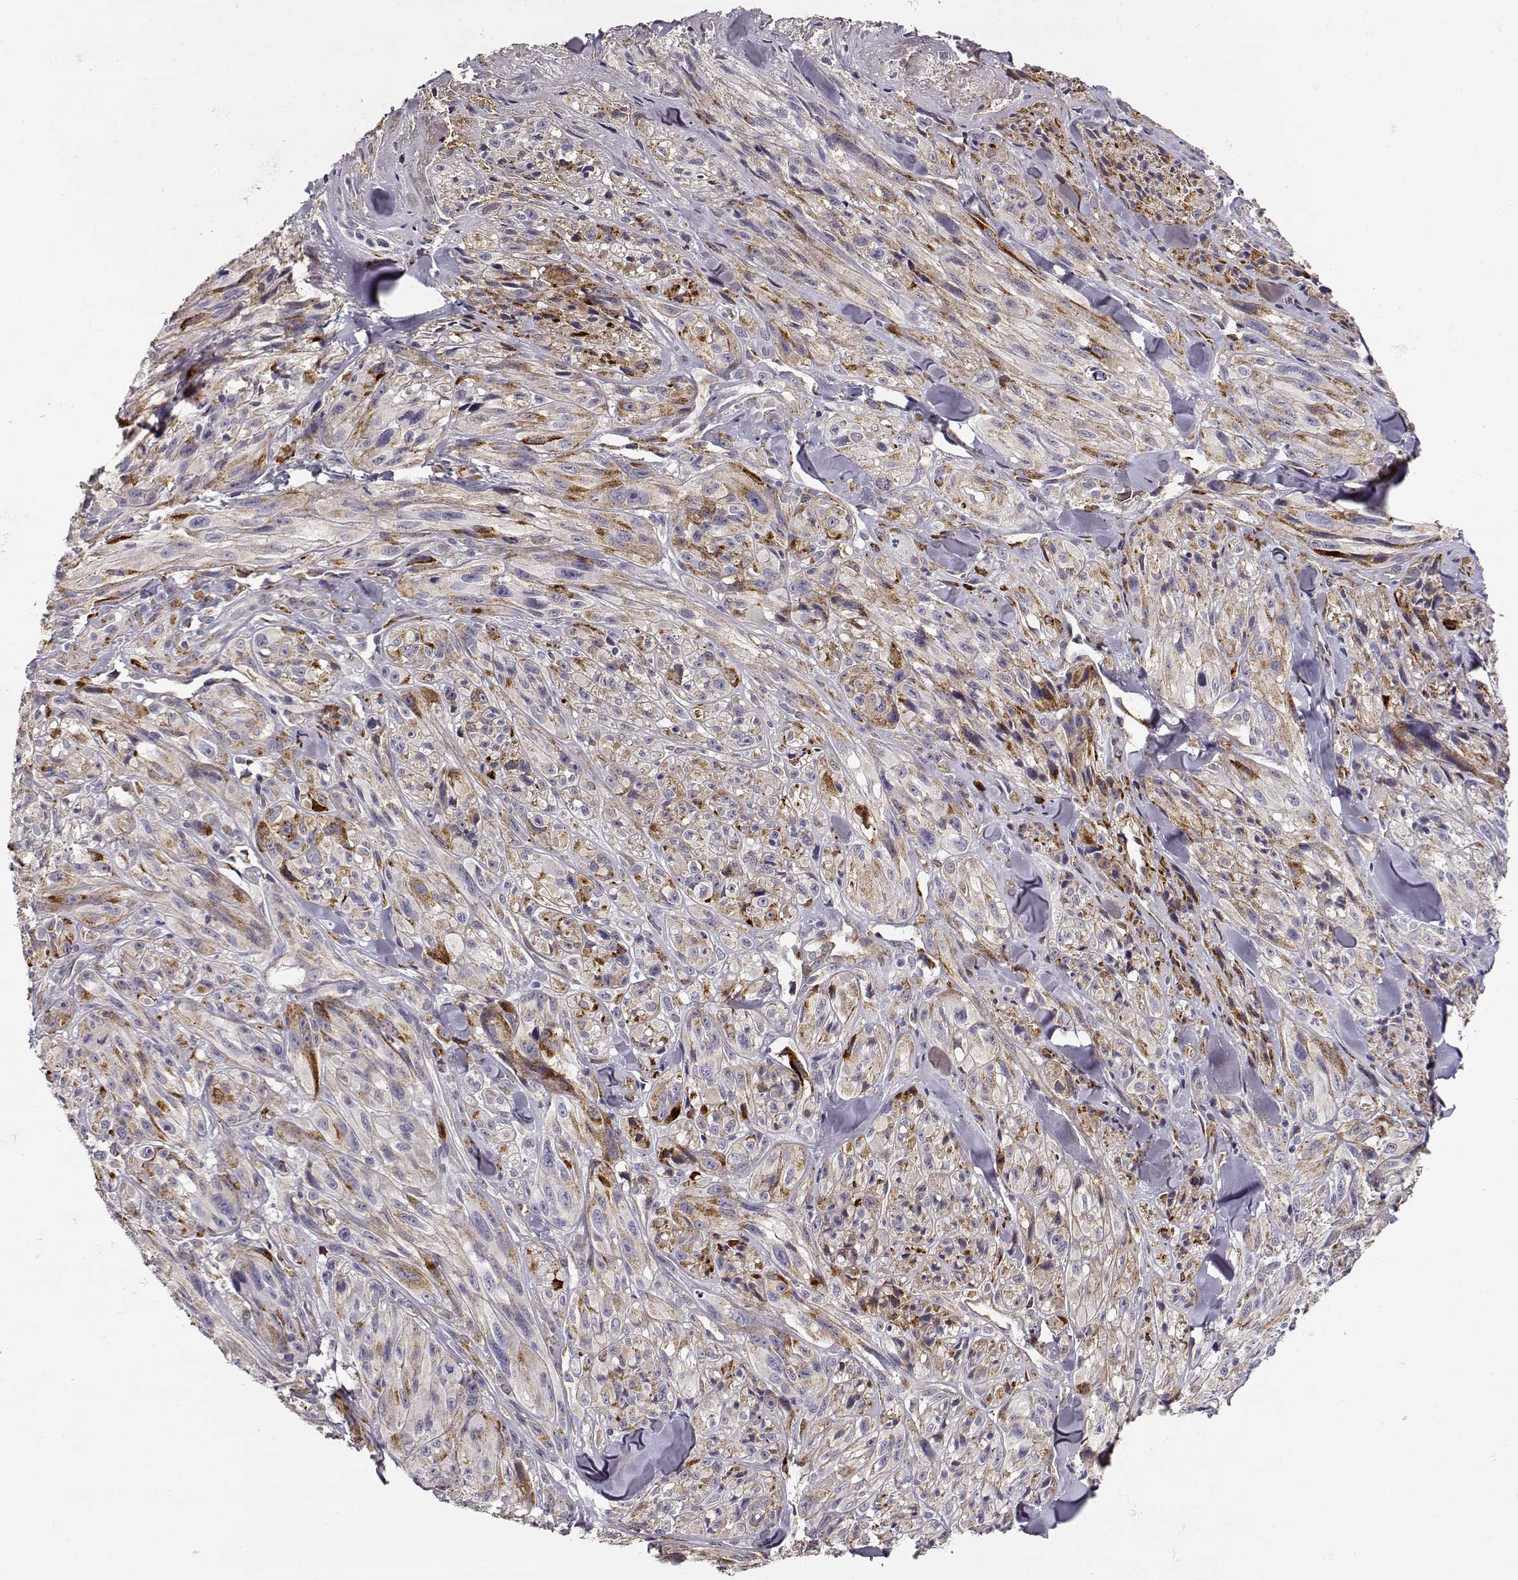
{"staining": {"intensity": "negative", "quantity": "none", "location": "none"}, "tissue": "melanoma", "cell_type": "Tumor cells", "image_type": "cancer", "snomed": [{"axis": "morphology", "description": "Malignant melanoma, NOS"}, {"axis": "topography", "description": "Skin"}], "caption": "The photomicrograph demonstrates no staining of tumor cells in malignant melanoma.", "gene": "LAMC1", "patient": {"sex": "male", "age": 67}}